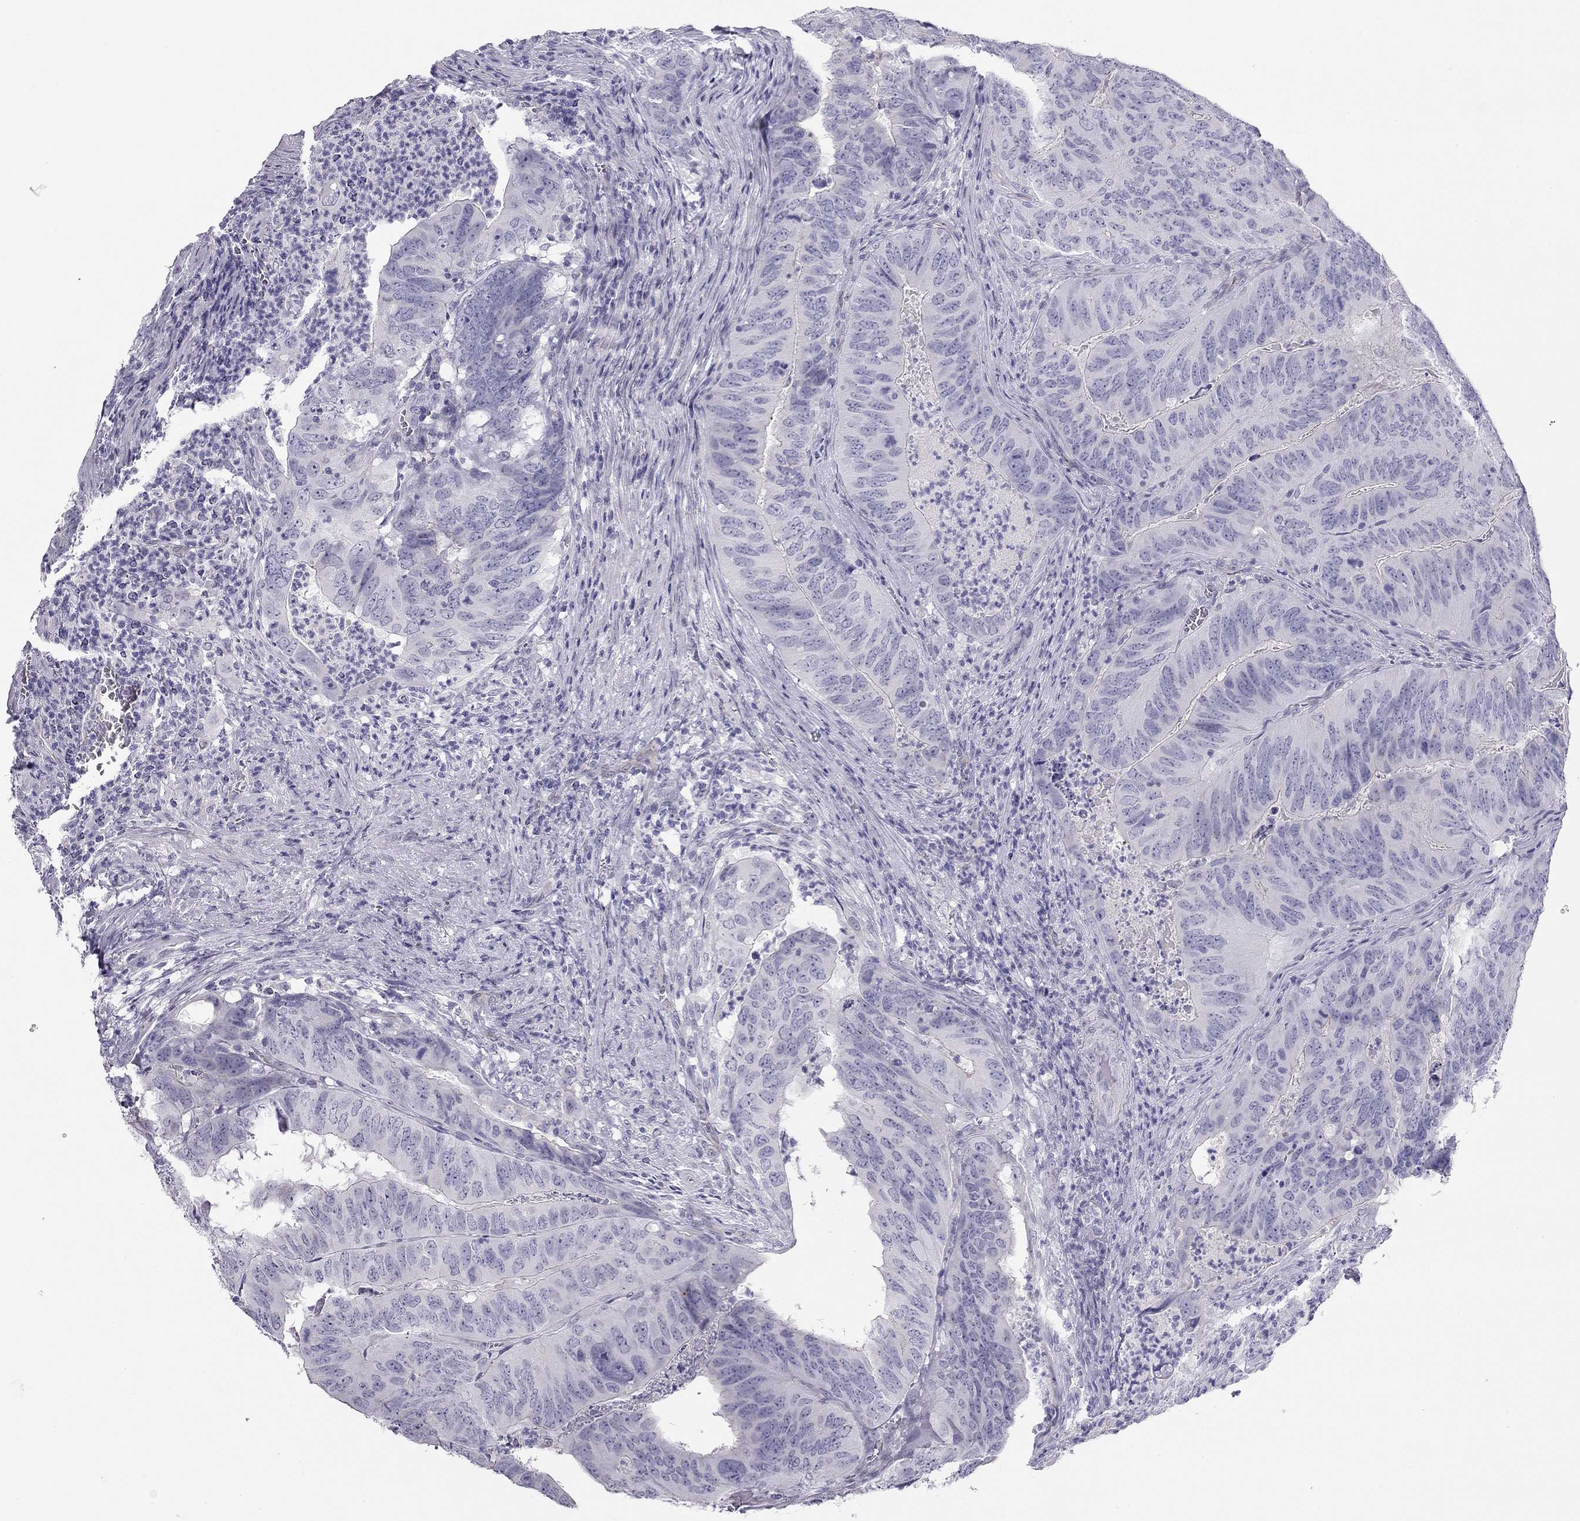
{"staining": {"intensity": "negative", "quantity": "none", "location": "none"}, "tissue": "colorectal cancer", "cell_type": "Tumor cells", "image_type": "cancer", "snomed": [{"axis": "morphology", "description": "Adenocarcinoma, NOS"}, {"axis": "topography", "description": "Colon"}], "caption": "This micrograph is of colorectal cancer (adenocarcinoma) stained with immunohistochemistry (IHC) to label a protein in brown with the nuclei are counter-stained blue. There is no positivity in tumor cells.", "gene": "KCNV2", "patient": {"sex": "male", "age": 79}}